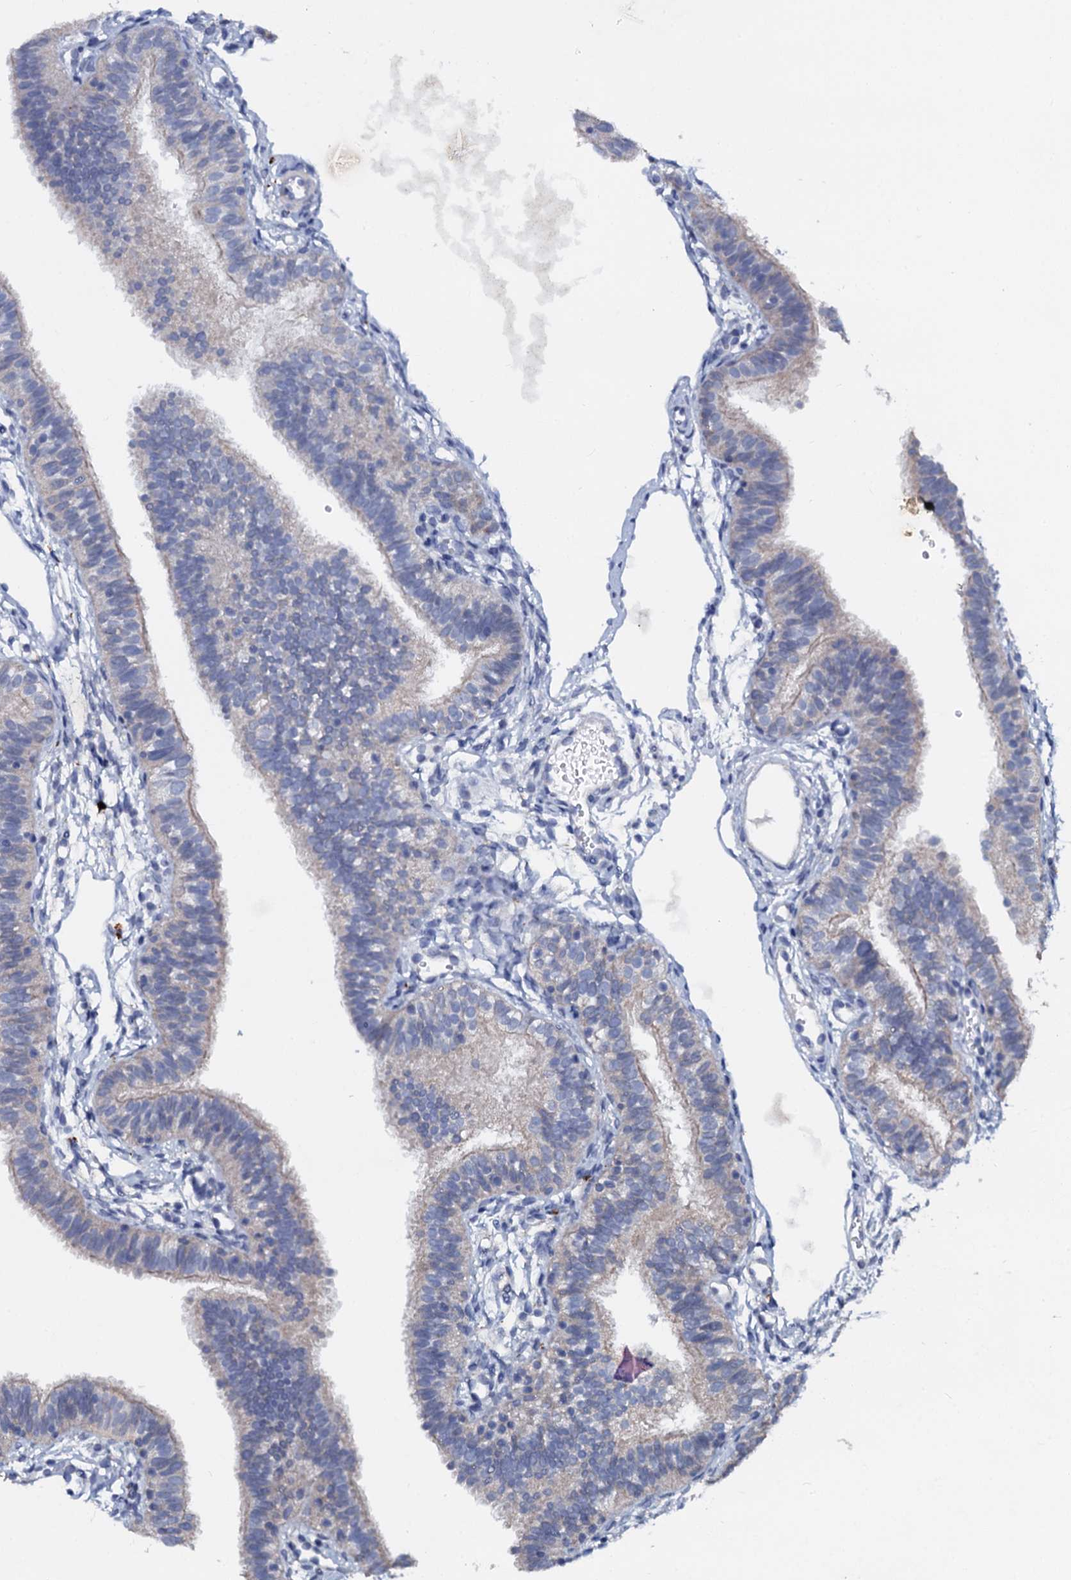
{"staining": {"intensity": "weak", "quantity": "<25%", "location": "cytoplasmic/membranous"}, "tissue": "fallopian tube", "cell_type": "Glandular cells", "image_type": "normal", "snomed": [{"axis": "morphology", "description": "Normal tissue, NOS"}, {"axis": "topography", "description": "Fallopian tube"}], "caption": "This is an IHC histopathology image of normal human fallopian tube. There is no staining in glandular cells.", "gene": "SLC37A4", "patient": {"sex": "female", "age": 35}}